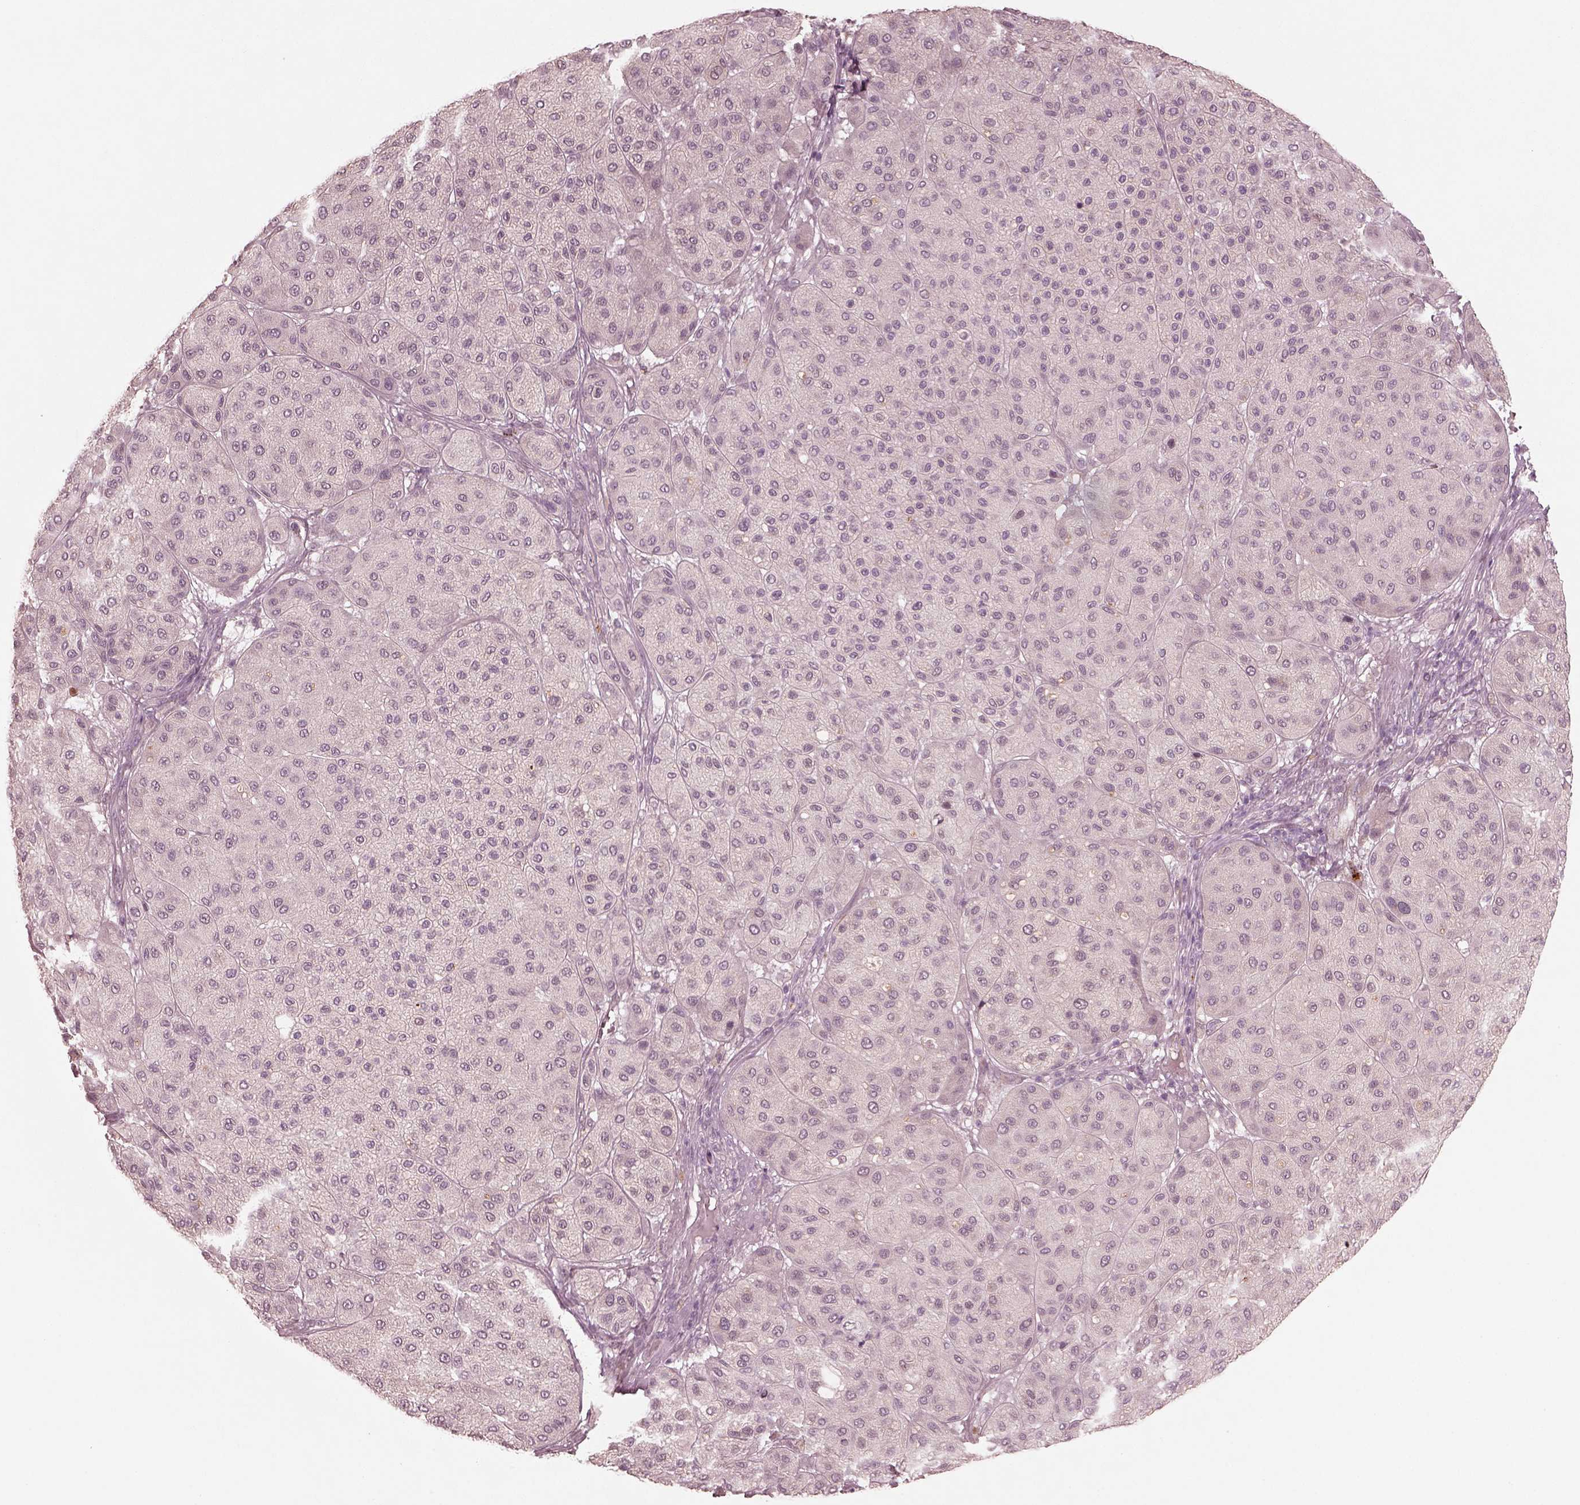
{"staining": {"intensity": "negative", "quantity": "none", "location": "none"}, "tissue": "melanoma", "cell_type": "Tumor cells", "image_type": "cancer", "snomed": [{"axis": "morphology", "description": "Malignant melanoma, Metastatic site"}, {"axis": "topography", "description": "Smooth muscle"}], "caption": "Malignant melanoma (metastatic site) stained for a protein using immunohistochemistry displays no staining tumor cells.", "gene": "VWA5B1", "patient": {"sex": "male", "age": 41}}